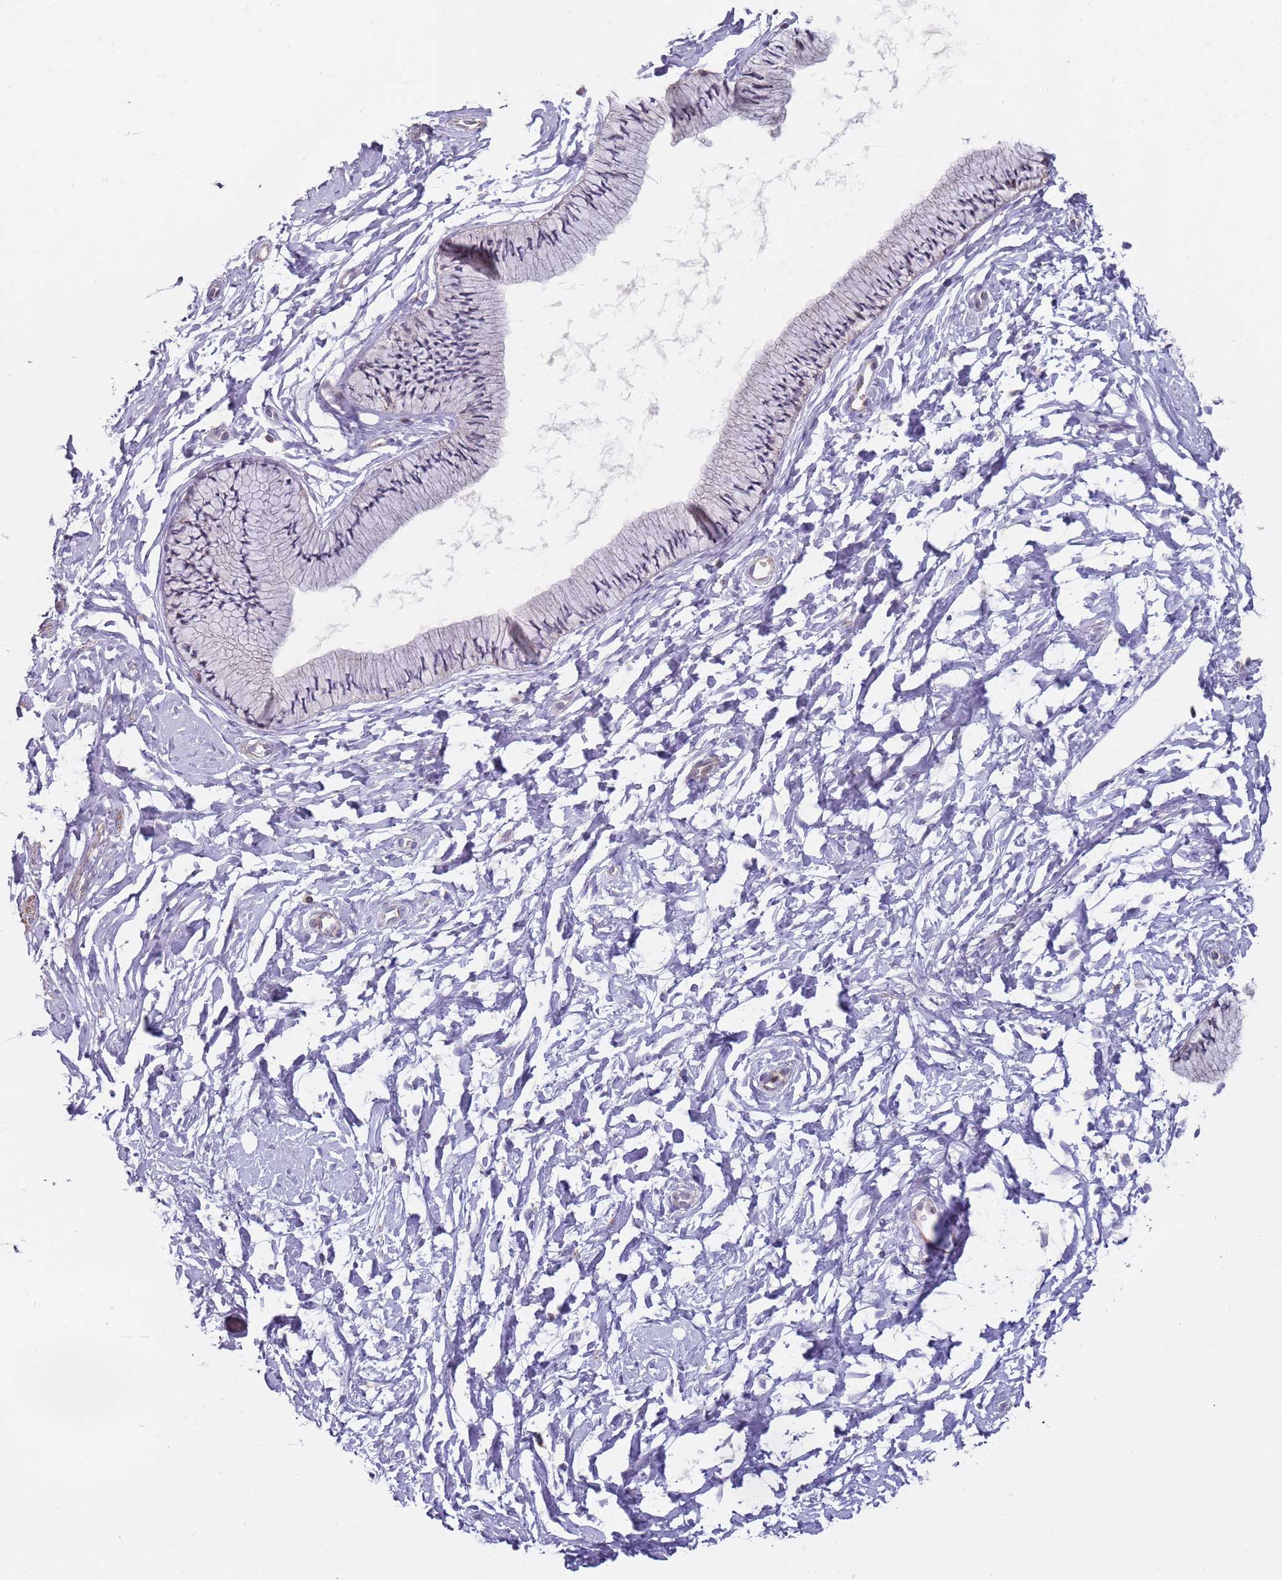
{"staining": {"intensity": "negative", "quantity": "none", "location": "none"}, "tissue": "cervix", "cell_type": "Glandular cells", "image_type": "normal", "snomed": [{"axis": "morphology", "description": "Normal tissue, NOS"}, {"axis": "topography", "description": "Cervix"}], "caption": "Glandular cells are negative for protein expression in benign human cervix. (DAB immunohistochemistry with hematoxylin counter stain).", "gene": "GAS8", "patient": {"sex": "female", "age": 33}}